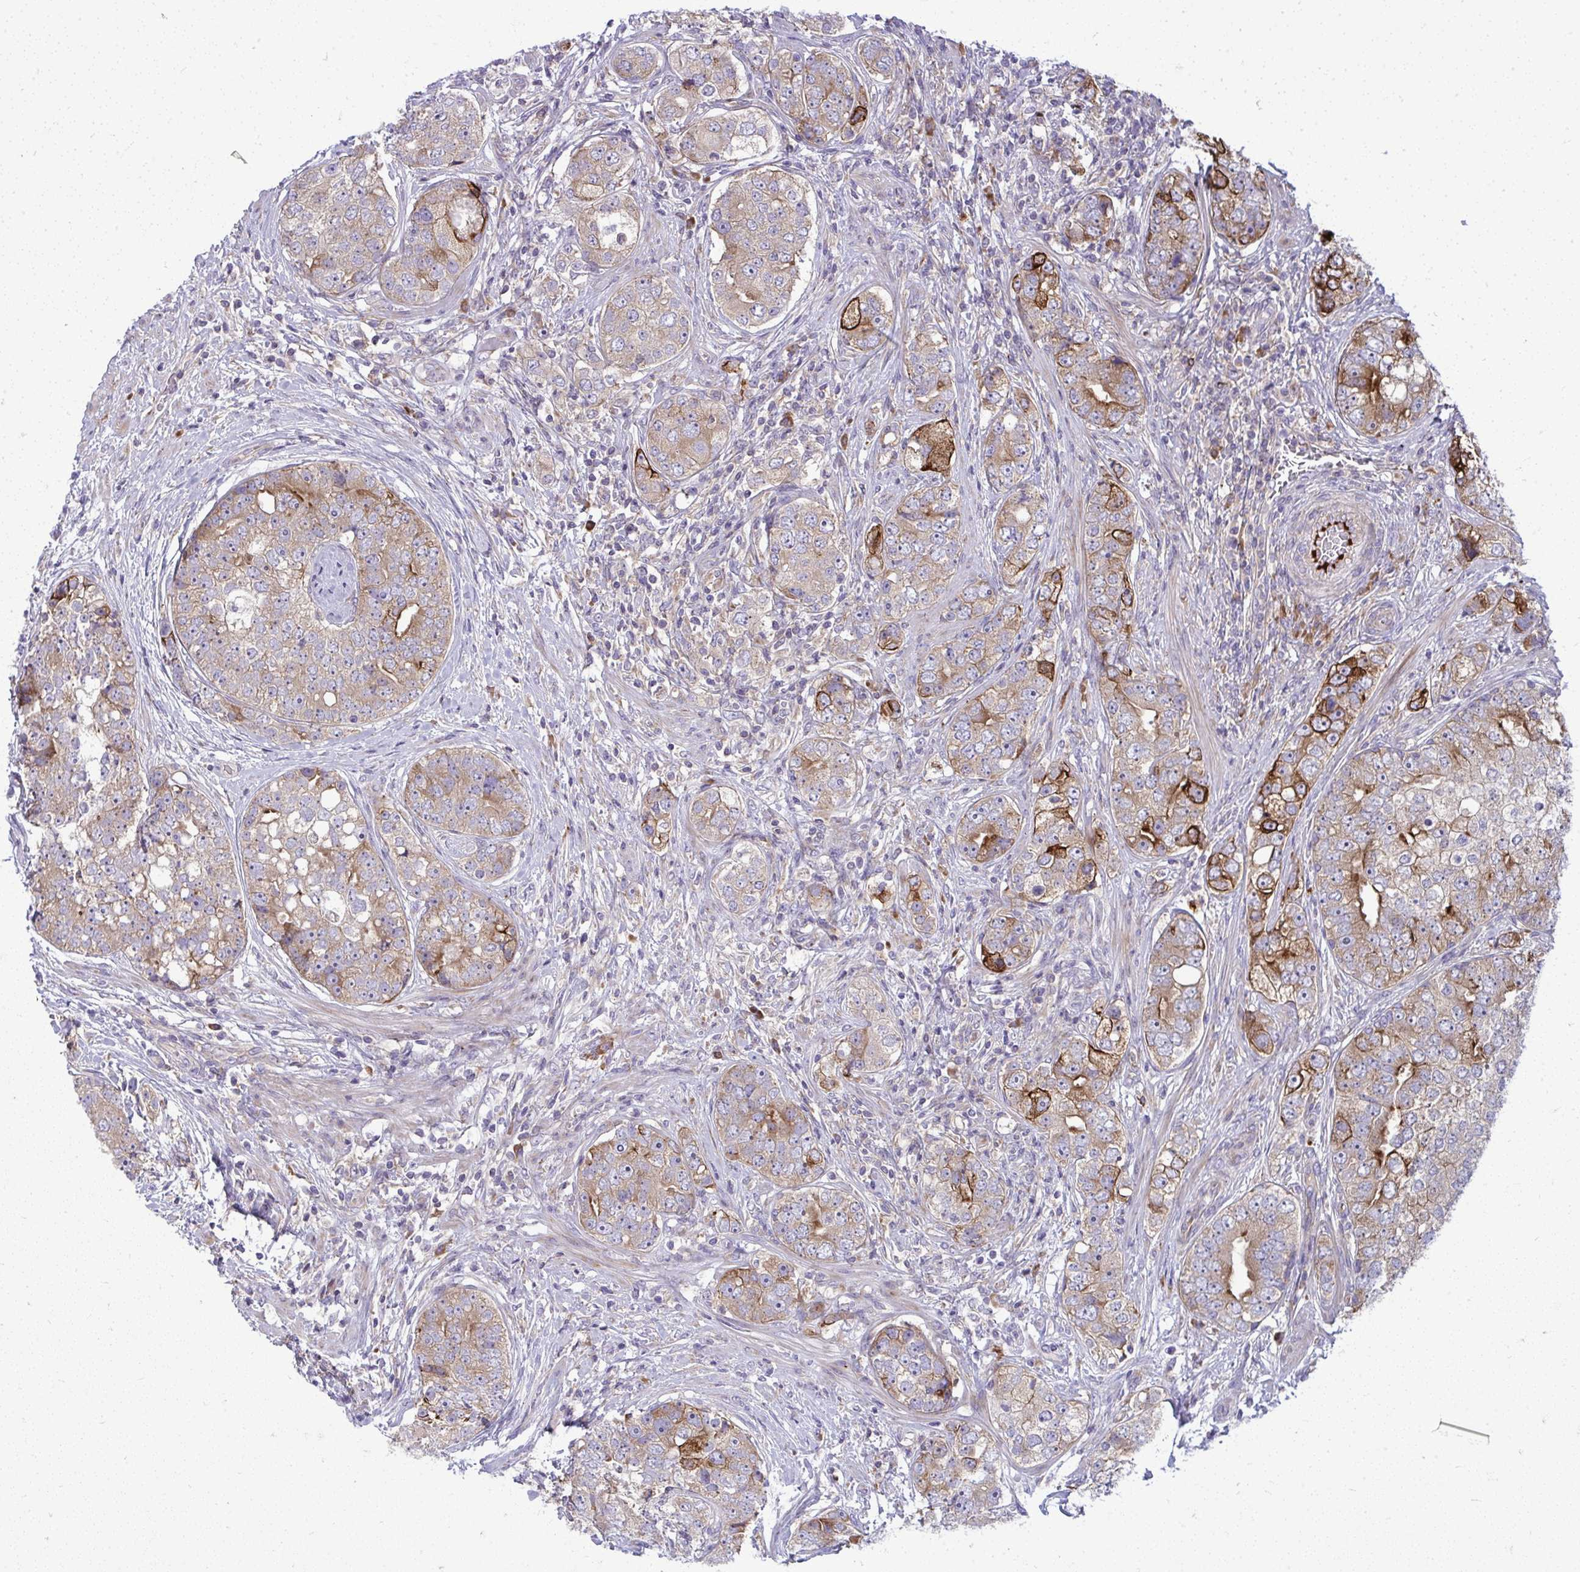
{"staining": {"intensity": "moderate", "quantity": "<25%", "location": "cytoplasmic/membranous"}, "tissue": "prostate cancer", "cell_type": "Tumor cells", "image_type": "cancer", "snomed": [{"axis": "morphology", "description": "Adenocarcinoma, High grade"}, {"axis": "topography", "description": "Prostate"}], "caption": "This photomicrograph reveals prostate cancer (high-grade adenocarcinoma) stained with IHC to label a protein in brown. The cytoplasmic/membranous of tumor cells show moderate positivity for the protein. Nuclei are counter-stained blue.", "gene": "GFPT2", "patient": {"sex": "male", "age": 60}}